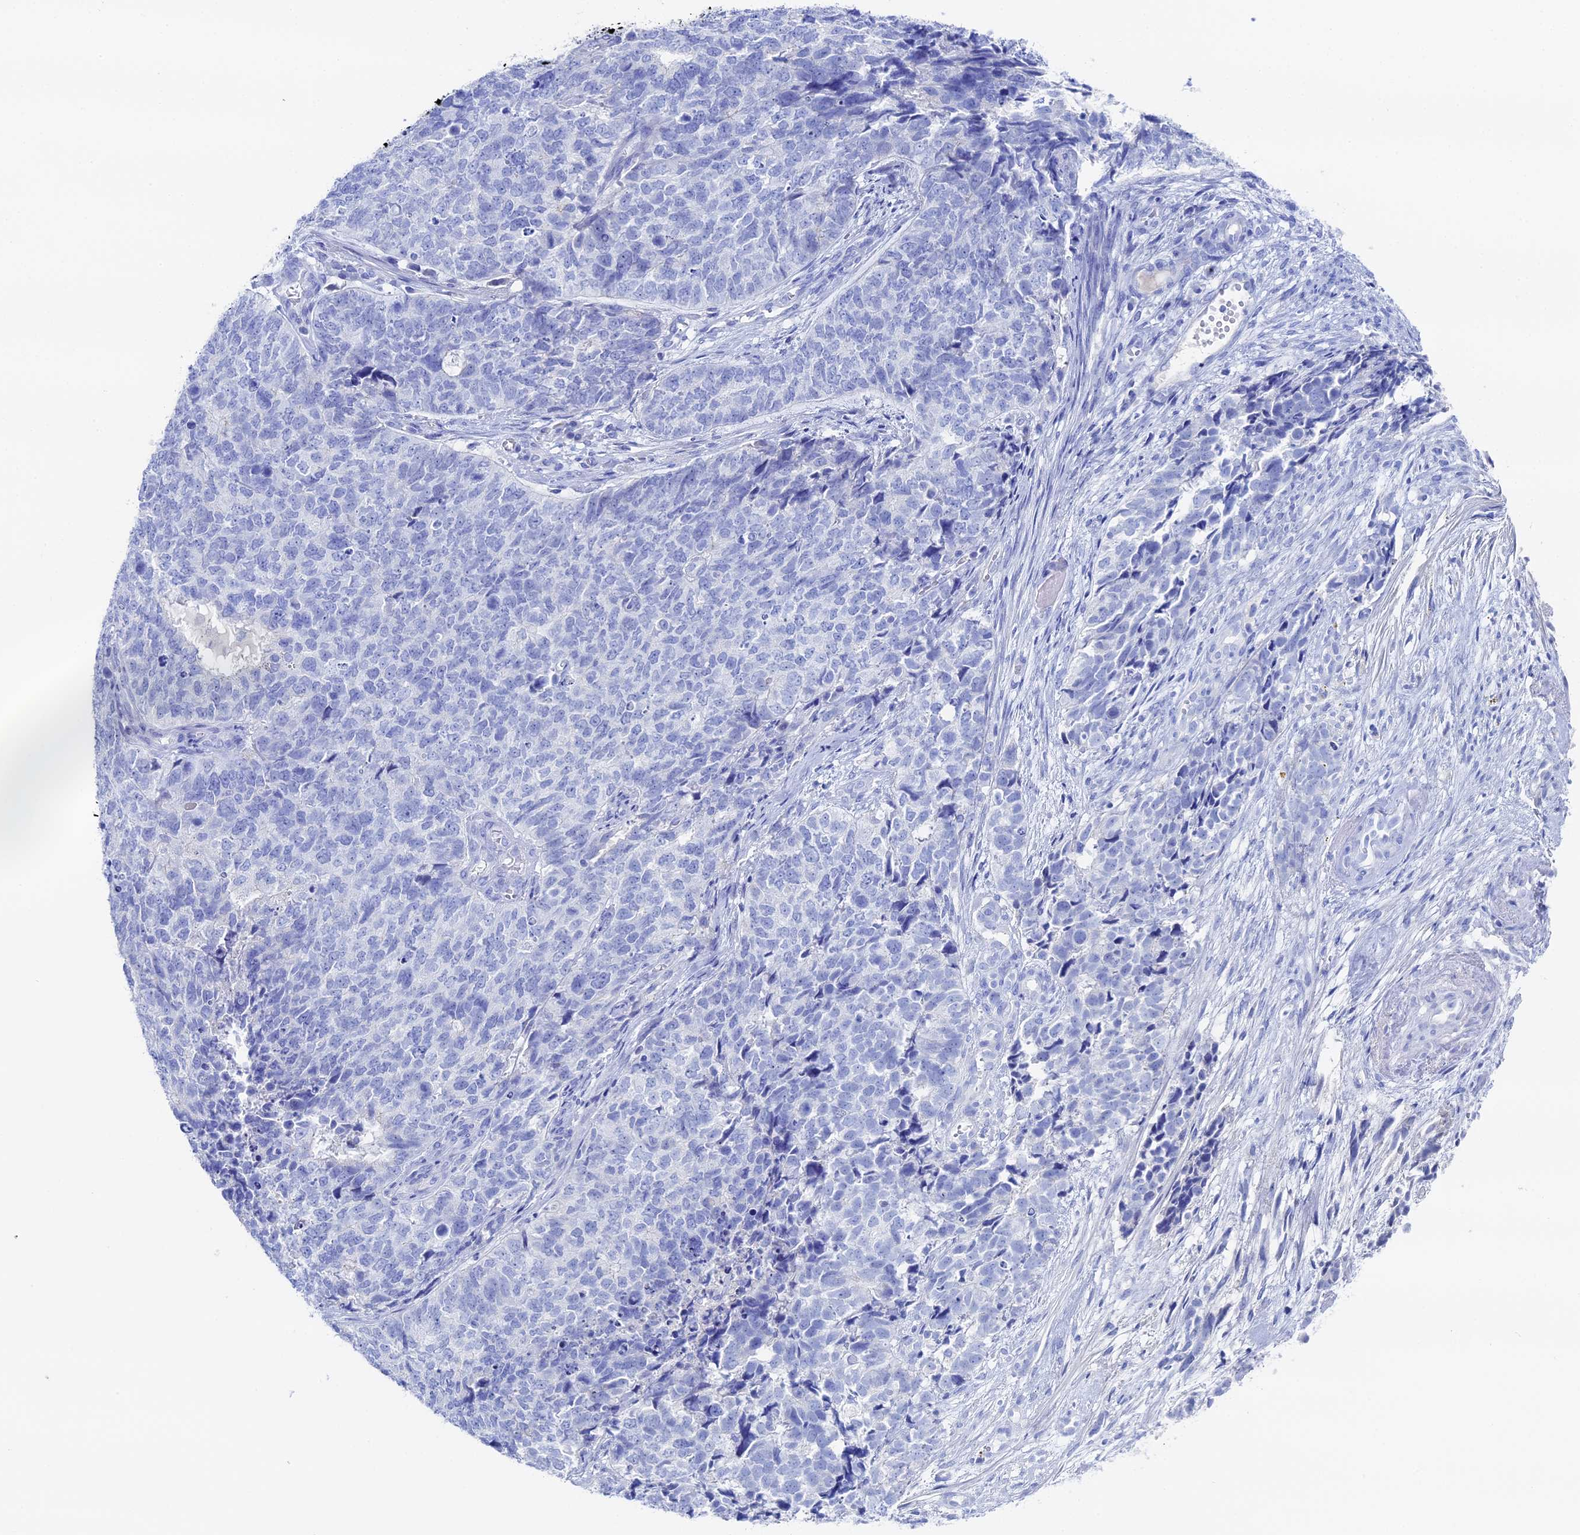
{"staining": {"intensity": "negative", "quantity": "none", "location": "none"}, "tissue": "cervical cancer", "cell_type": "Tumor cells", "image_type": "cancer", "snomed": [{"axis": "morphology", "description": "Squamous cell carcinoma, NOS"}, {"axis": "topography", "description": "Cervix"}], "caption": "Image shows no significant protein staining in tumor cells of cervical squamous cell carcinoma.", "gene": "UNC119", "patient": {"sex": "female", "age": 63}}